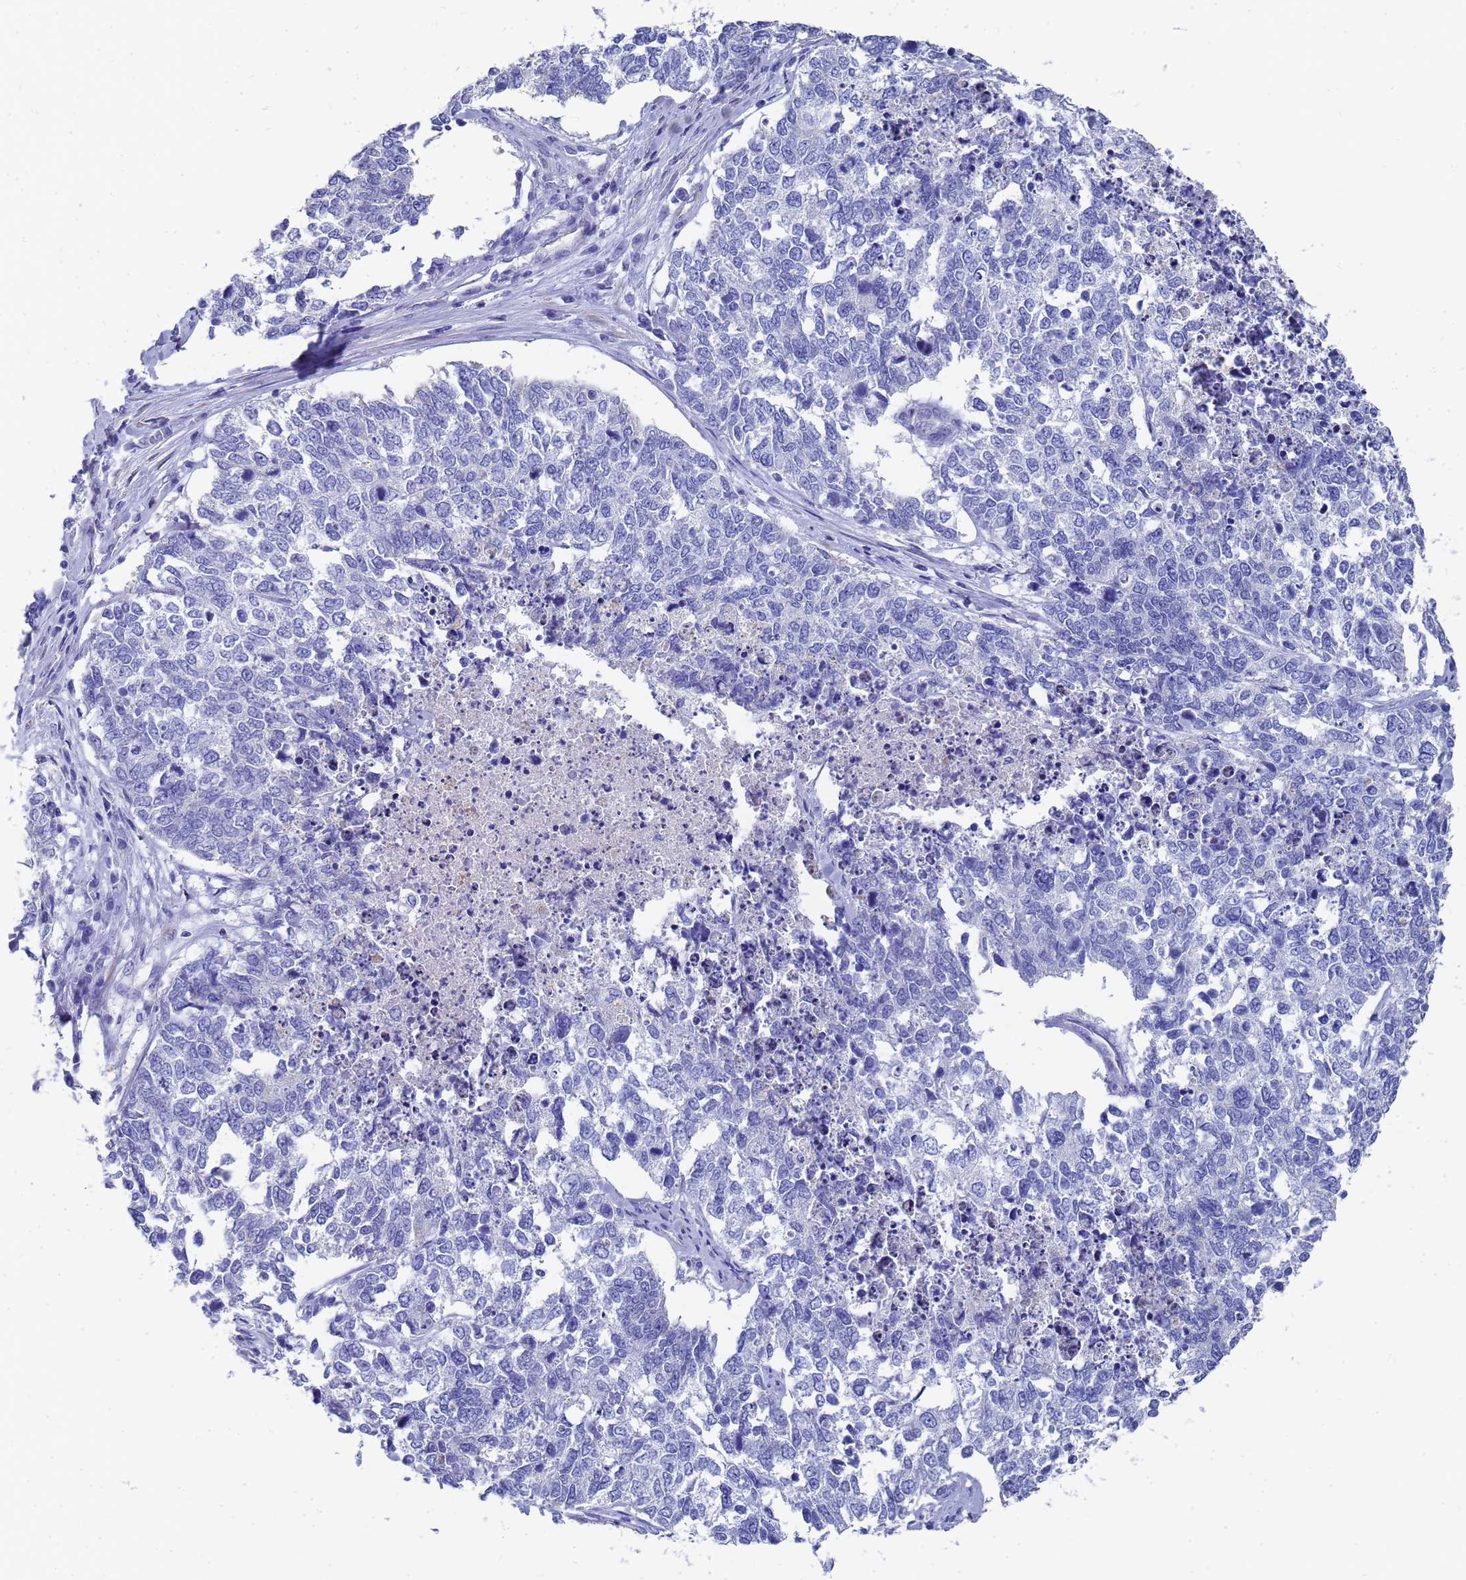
{"staining": {"intensity": "negative", "quantity": "none", "location": "none"}, "tissue": "cervical cancer", "cell_type": "Tumor cells", "image_type": "cancer", "snomed": [{"axis": "morphology", "description": "Squamous cell carcinoma, NOS"}, {"axis": "topography", "description": "Cervix"}], "caption": "Immunohistochemistry (IHC) photomicrograph of neoplastic tissue: human squamous cell carcinoma (cervical) stained with DAB (3,3'-diaminobenzidine) demonstrates no significant protein positivity in tumor cells. The staining is performed using DAB brown chromogen with nuclei counter-stained in using hematoxylin.", "gene": "TUBB1", "patient": {"sex": "female", "age": 63}}